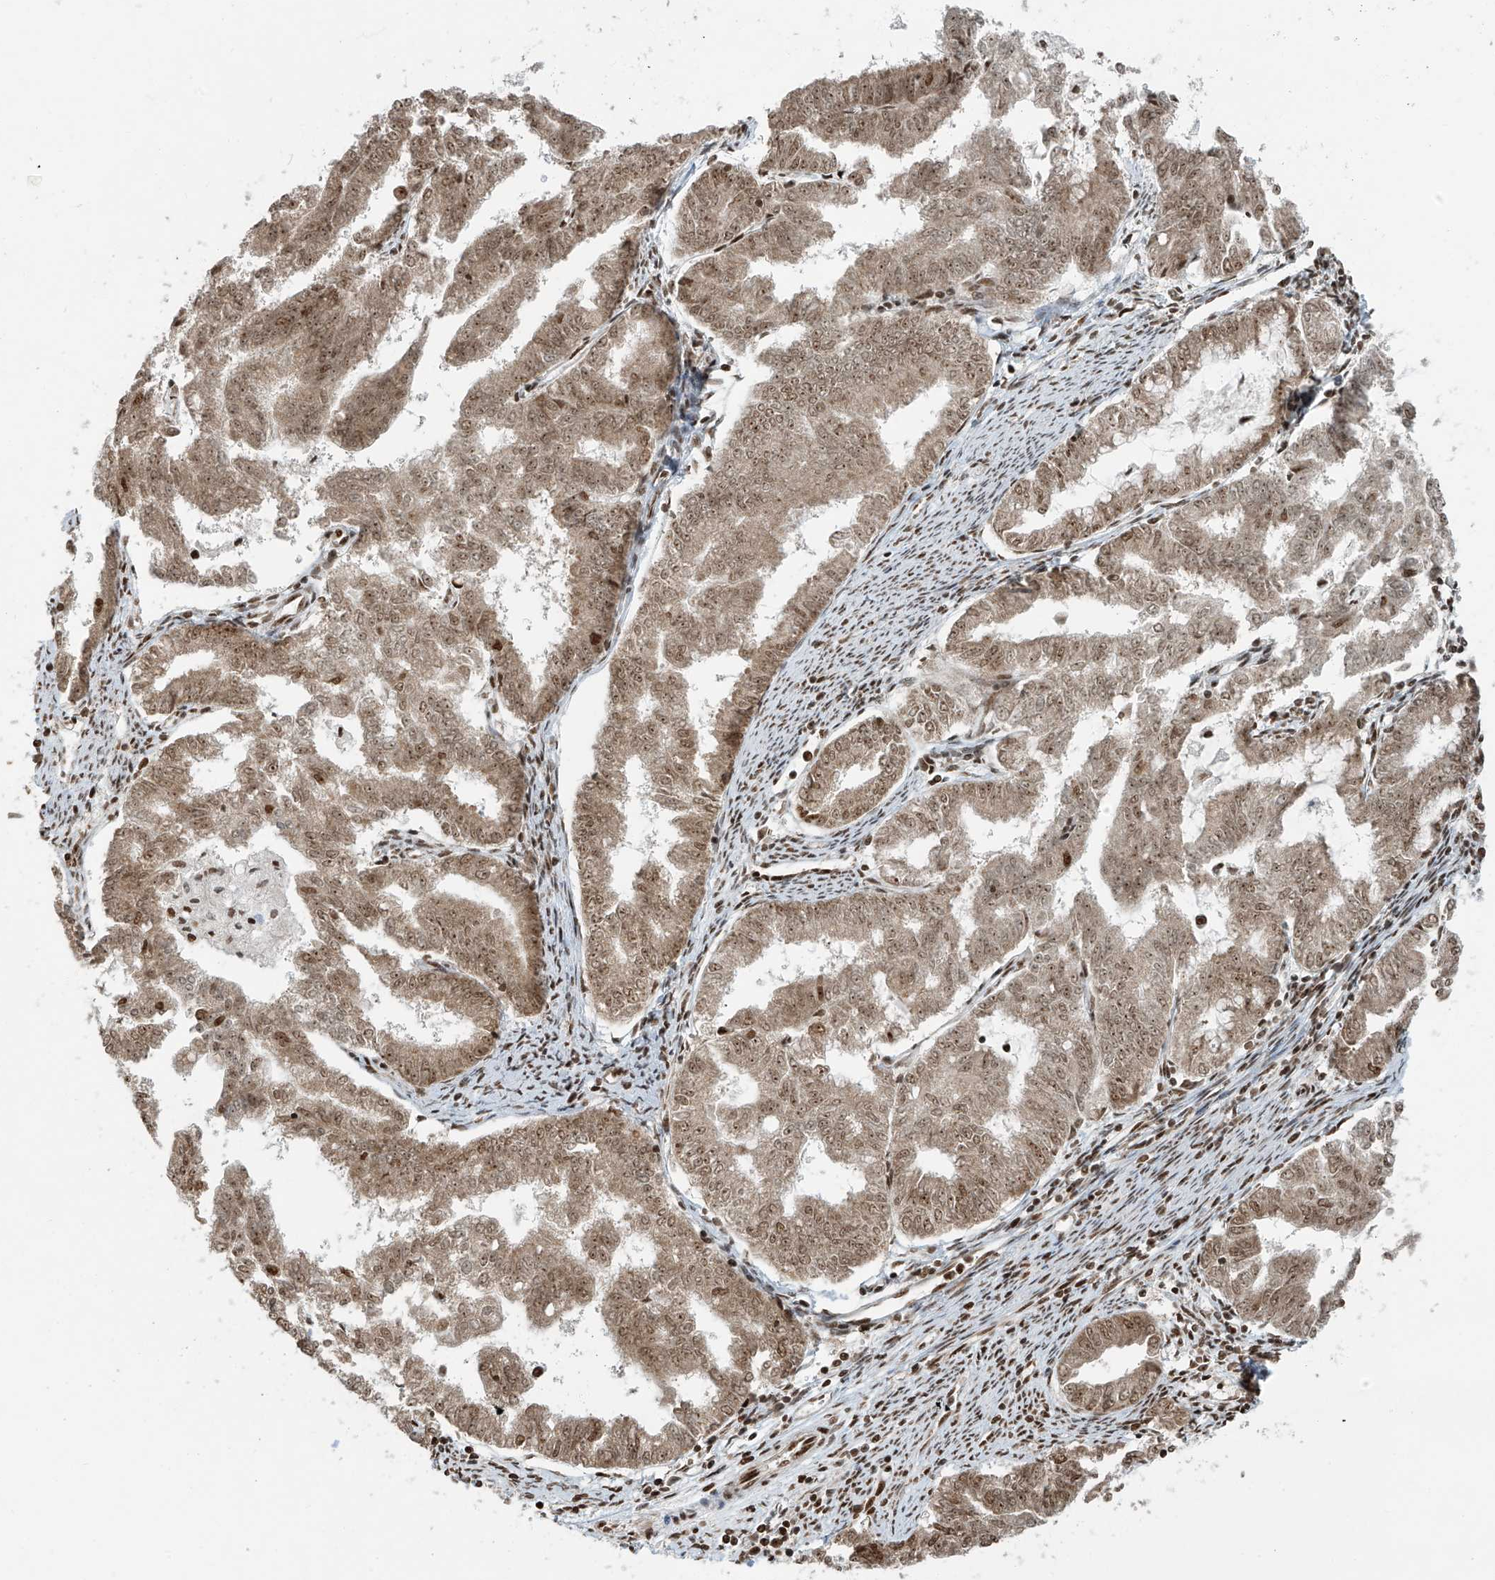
{"staining": {"intensity": "moderate", "quantity": ">75%", "location": "cytoplasmic/membranous,nuclear"}, "tissue": "endometrial cancer", "cell_type": "Tumor cells", "image_type": "cancer", "snomed": [{"axis": "morphology", "description": "Adenocarcinoma, NOS"}, {"axis": "topography", "description": "Endometrium"}], "caption": "IHC of endometrial cancer reveals medium levels of moderate cytoplasmic/membranous and nuclear positivity in approximately >75% of tumor cells. The protein is stained brown, and the nuclei are stained in blue (DAB (3,3'-diaminobenzidine) IHC with brightfield microscopy, high magnification).", "gene": "FAM193B", "patient": {"sex": "female", "age": 79}}